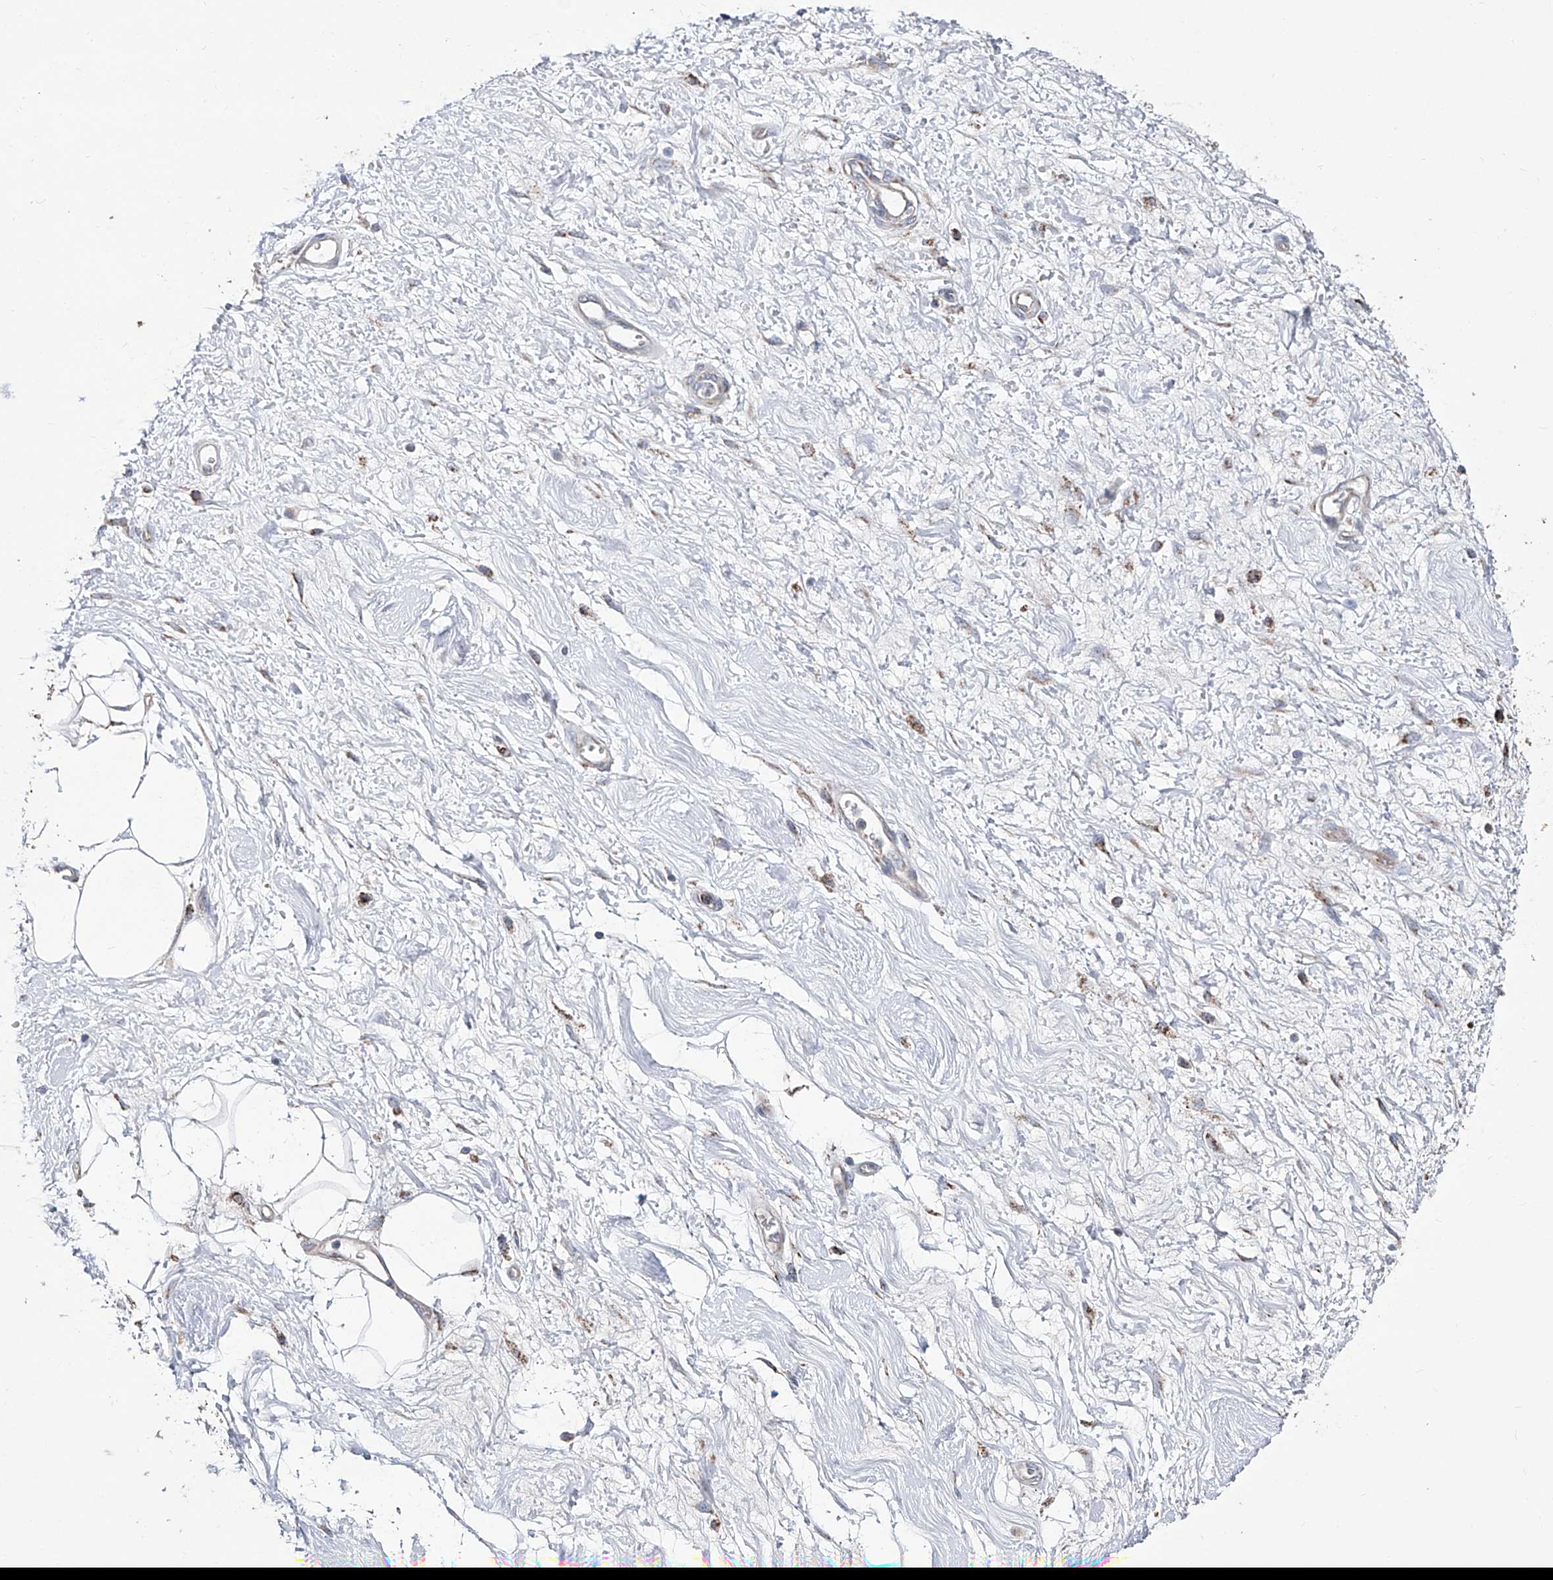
{"staining": {"intensity": "weak", "quantity": "25%-75%", "location": "cytoplasmic/membranous"}, "tissue": "adipose tissue", "cell_type": "Adipocytes", "image_type": "normal", "snomed": [{"axis": "morphology", "description": "Normal tissue, NOS"}, {"axis": "morphology", "description": "Adenocarcinoma, NOS"}, {"axis": "topography", "description": "Pancreas"}, {"axis": "topography", "description": "Peripheral nerve tissue"}], "caption": "Protein staining of benign adipose tissue shows weak cytoplasmic/membranous positivity in approximately 25%-75% of adipocytes. (DAB IHC, brown staining for protein, blue staining for nuclei).", "gene": "NHS", "patient": {"sex": "male", "age": 59}}